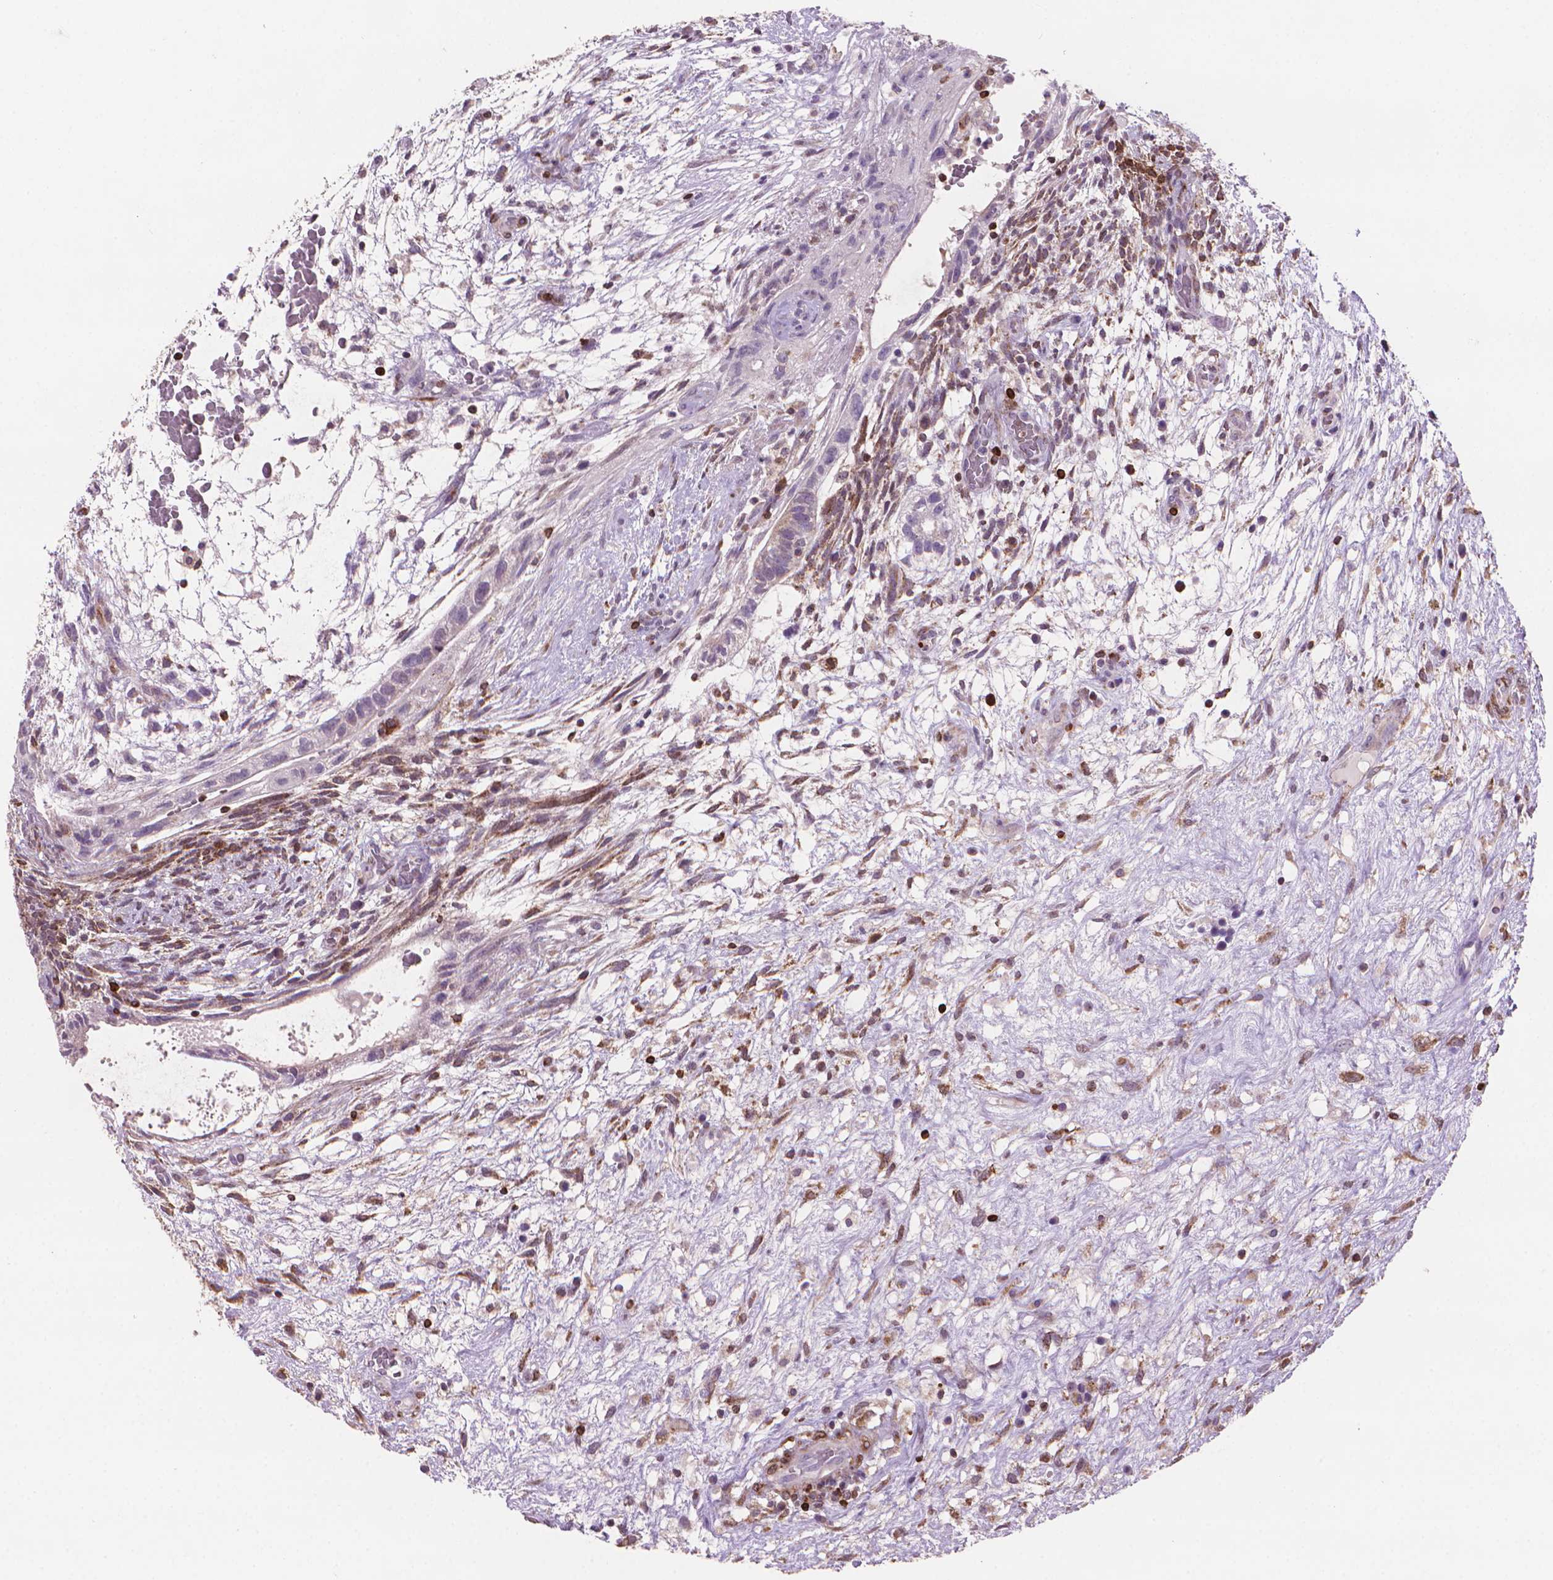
{"staining": {"intensity": "negative", "quantity": "none", "location": "none"}, "tissue": "testis cancer", "cell_type": "Tumor cells", "image_type": "cancer", "snomed": [{"axis": "morphology", "description": "Normal tissue, NOS"}, {"axis": "morphology", "description": "Carcinoma, Embryonal, NOS"}, {"axis": "topography", "description": "Testis"}], "caption": "Immunohistochemical staining of embryonal carcinoma (testis) shows no significant positivity in tumor cells. Brightfield microscopy of immunohistochemistry stained with DAB (brown) and hematoxylin (blue), captured at high magnification.", "gene": "BCL2", "patient": {"sex": "male", "age": 32}}